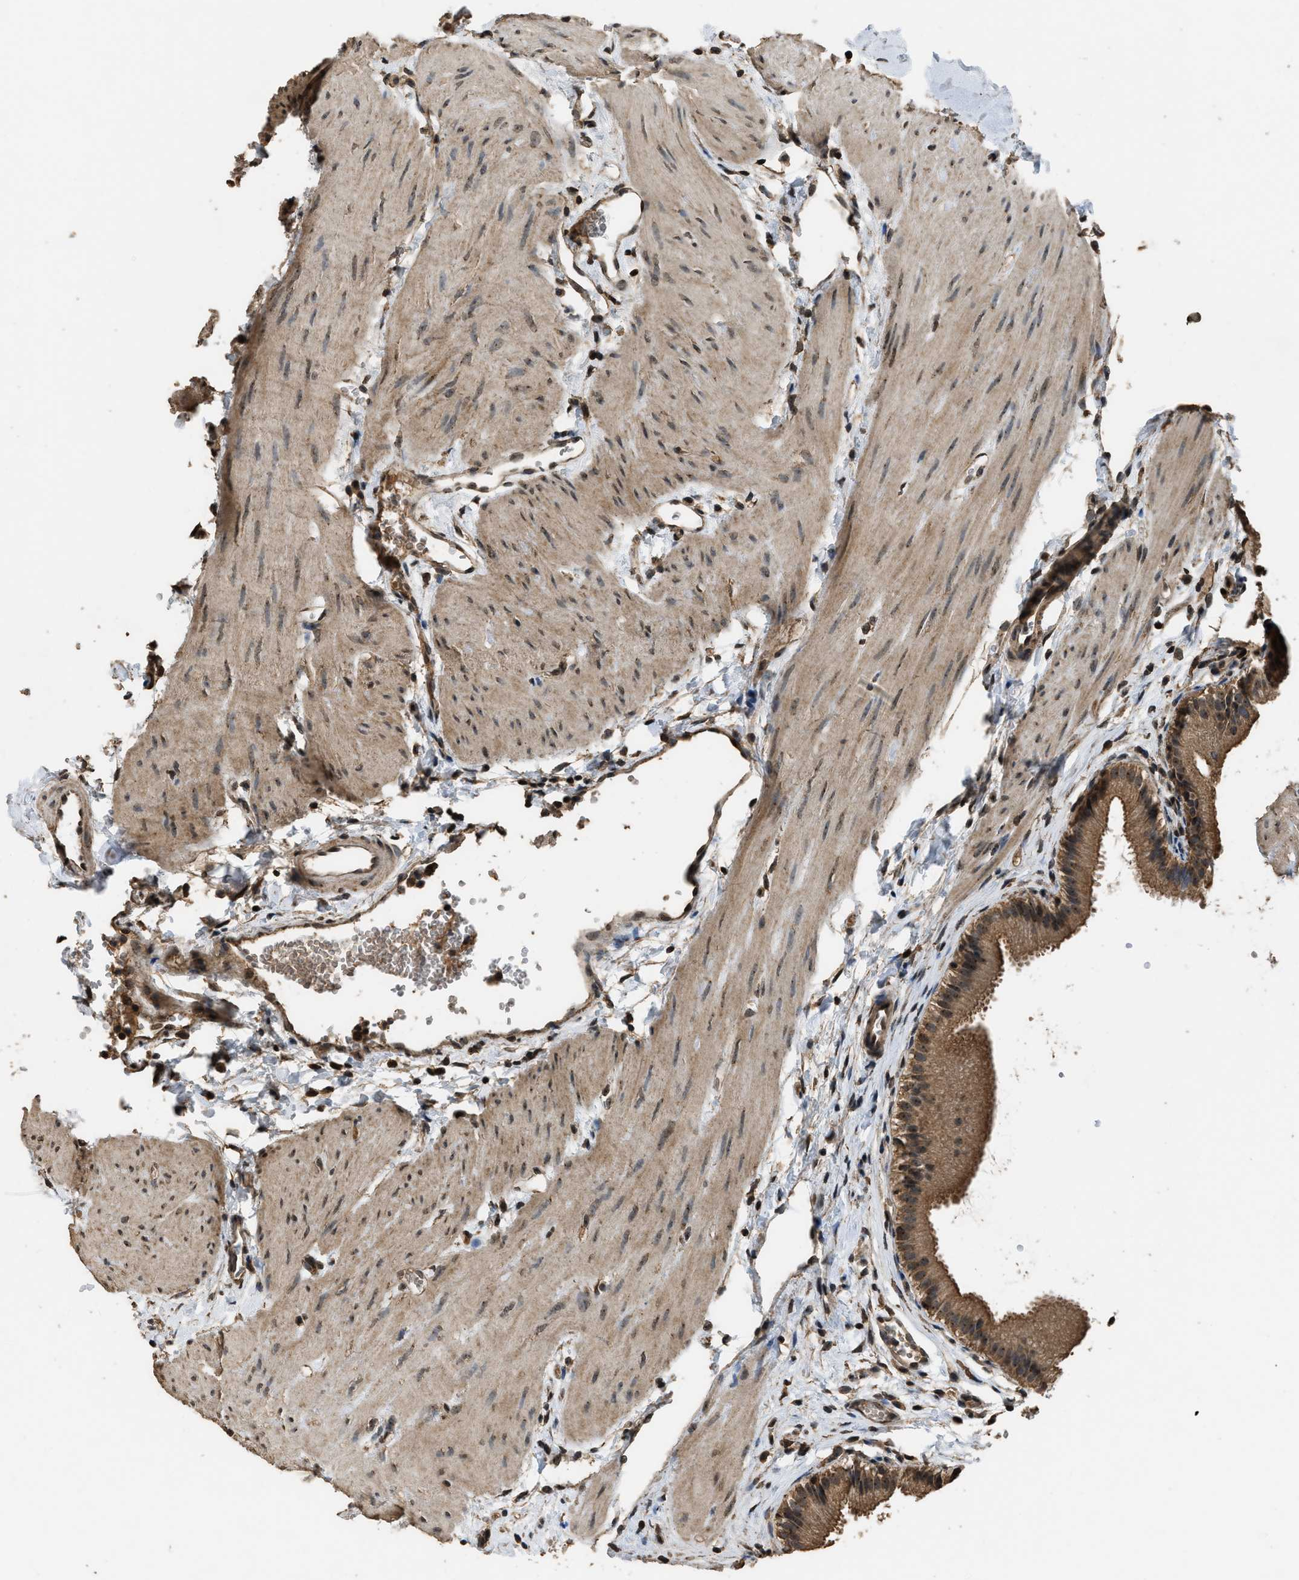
{"staining": {"intensity": "moderate", "quantity": ">75%", "location": "cytoplasmic/membranous,nuclear"}, "tissue": "gallbladder", "cell_type": "Glandular cells", "image_type": "normal", "snomed": [{"axis": "morphology", "description": "Normal tissue, NOS"}, {"axis": "topography", "description": "Gallbladder"}], "caption": "An image of human gallbladder stained for a protein exhibits moderate cytoplasmic/membranous,nuclear brown staining in glandular cells.", "gene": "DENND6B", "patient": {"sex": "female", "age": 26}}